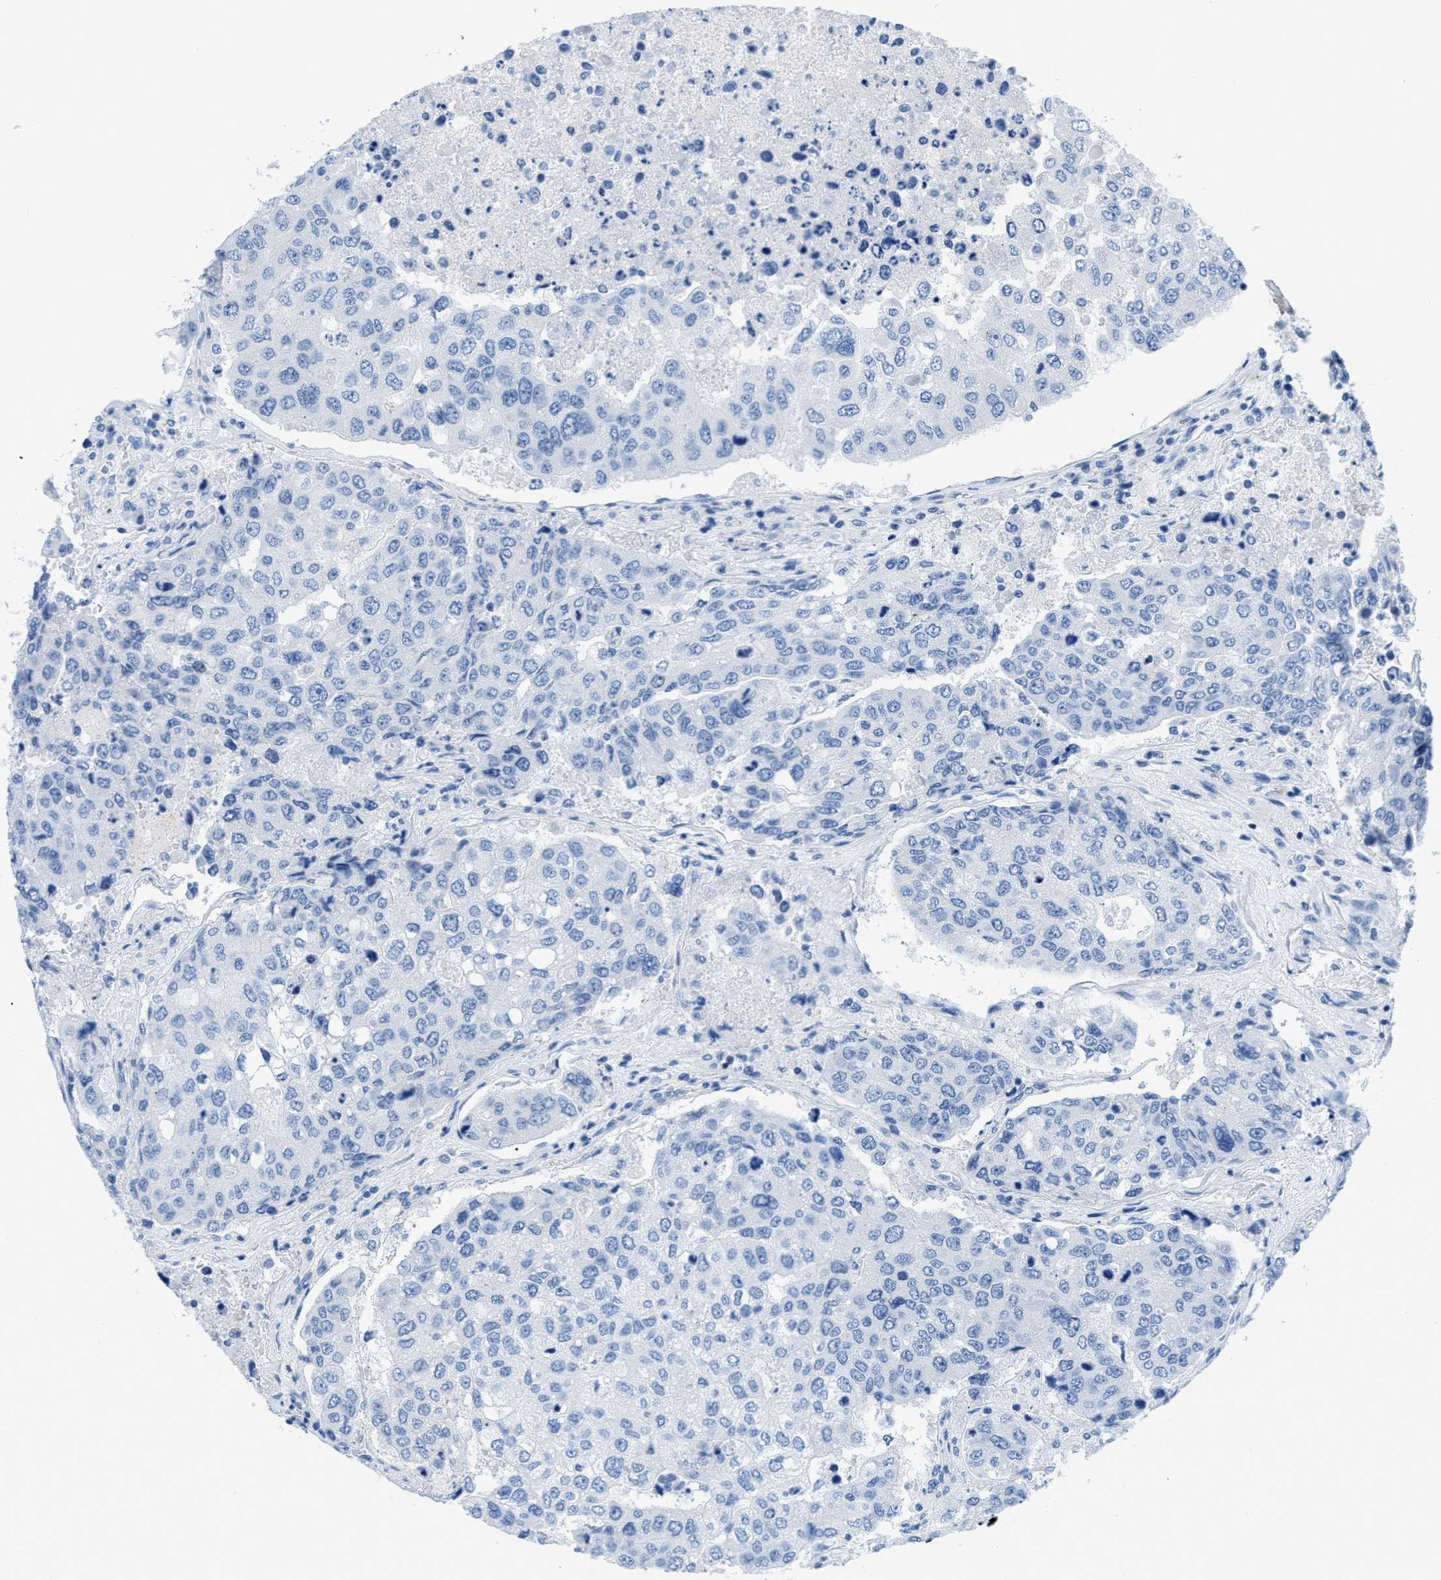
{"staining": {"intensity": "negative", "quantity": "none", "location": "none"}, "tissue": "urothelial cancer", "cell_type": "Tumor cells", "image_type": "cancer", "snomed": [{"axis": "morphology", "description": "Urothelial carcinoma, High grade"}, {"axis": "topography", "description": "Lymph node"}, {"axis": "topography", "description": "Urinary bladder"}], "caption": "Micrograph shows no significant protein staining in tumor cells of high-grade urothelial carcinoma.", "gene": "FDCSP", "patient": {"sex": "male", "age": 51}}